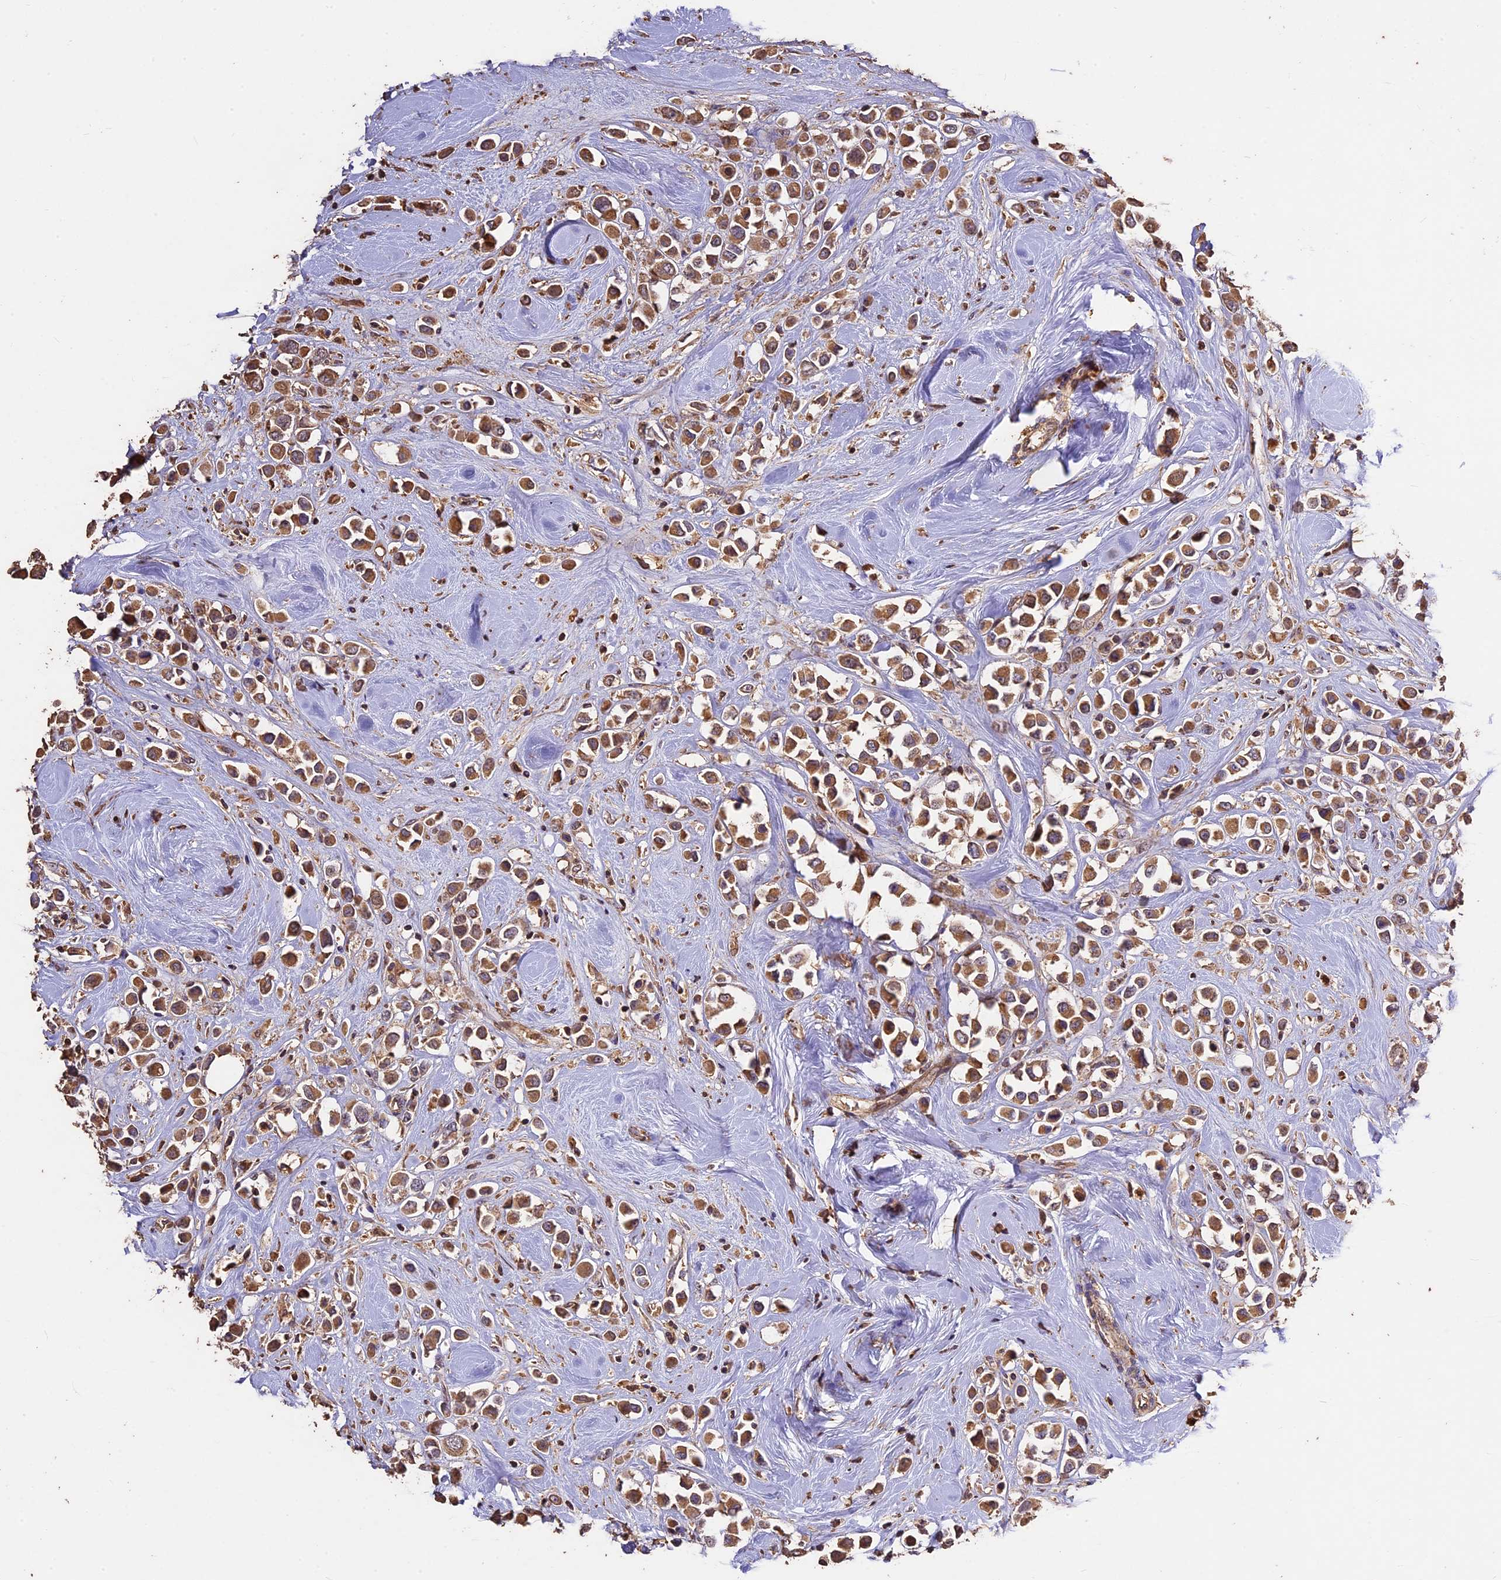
{"staining": {"intensity": "moderate", "quantity": ">75%", "location": "cytoplasmic/membranous"}, "tissue": "breast cancer", "cell_type": "Tumor cells", "image_type": "cancer", "snomed": [{"axis": "morphology", "description": "Duct carcinoma"}, {"axis": "topography", "description": "Breast"}], "caption": "A medium amount of moderate cytoplasmic/membranous staining is appreciated in about >75% of tumor cells in breast cancer tissue.", "gene": "CRLF1", "patient": {"sex": "female", "age": 61}}